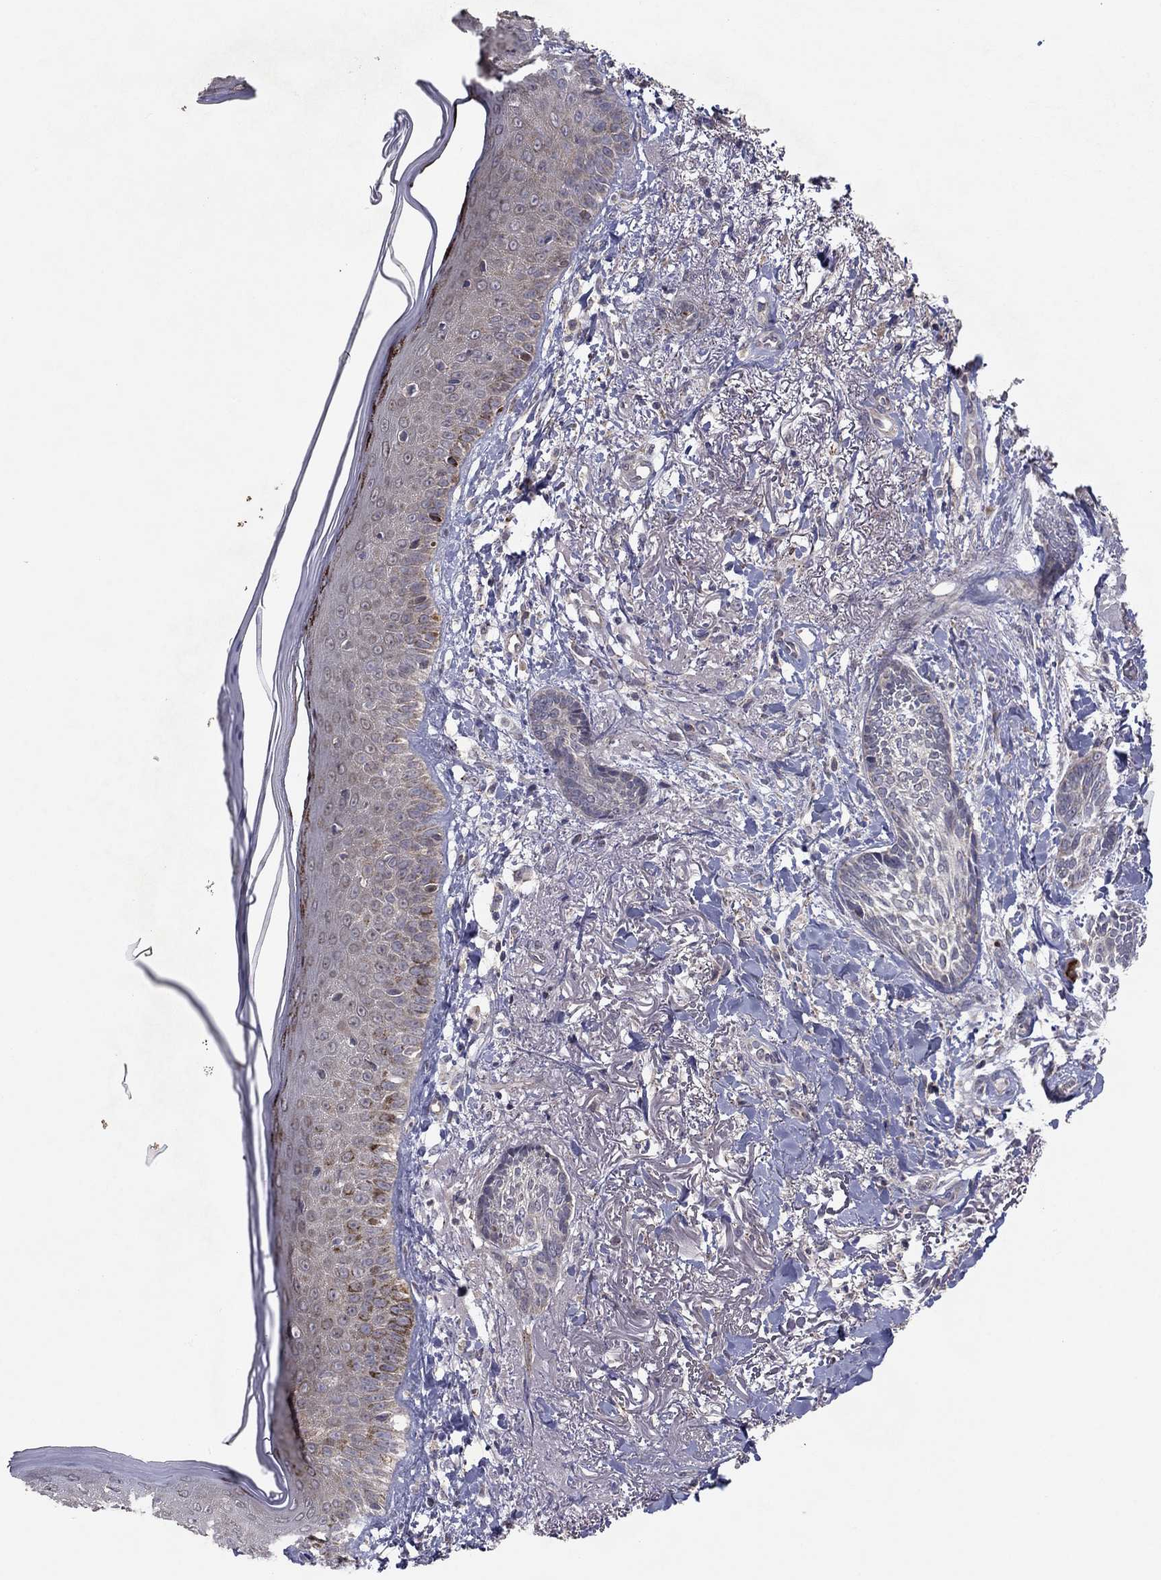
{"staining": {"intensity": "negative", "quantity": "none", "location": "none"}, "tissue": "skin cancer", "cell_type": "Tumor cells", "image_type": "cancer", "snomed": [{"axis": "morphology", "description": "Normal tissue, NOS"}, {"axis": "morphology", "description": "Basal cell carcinoma"}, {"axis": "topography", "description": "Skin"}], "caption": "Histopathology image shows no significant protein positivity in tumor cells of skin cancer (basal cell carcinoma). The staining is performed using DAB (3,3'-diaminobenzidine) brown chromogen with nuclei counter-stained in using hematoxylin.", "gene": "CRACDL", "patient": {"sex": "male", "age": 84}}